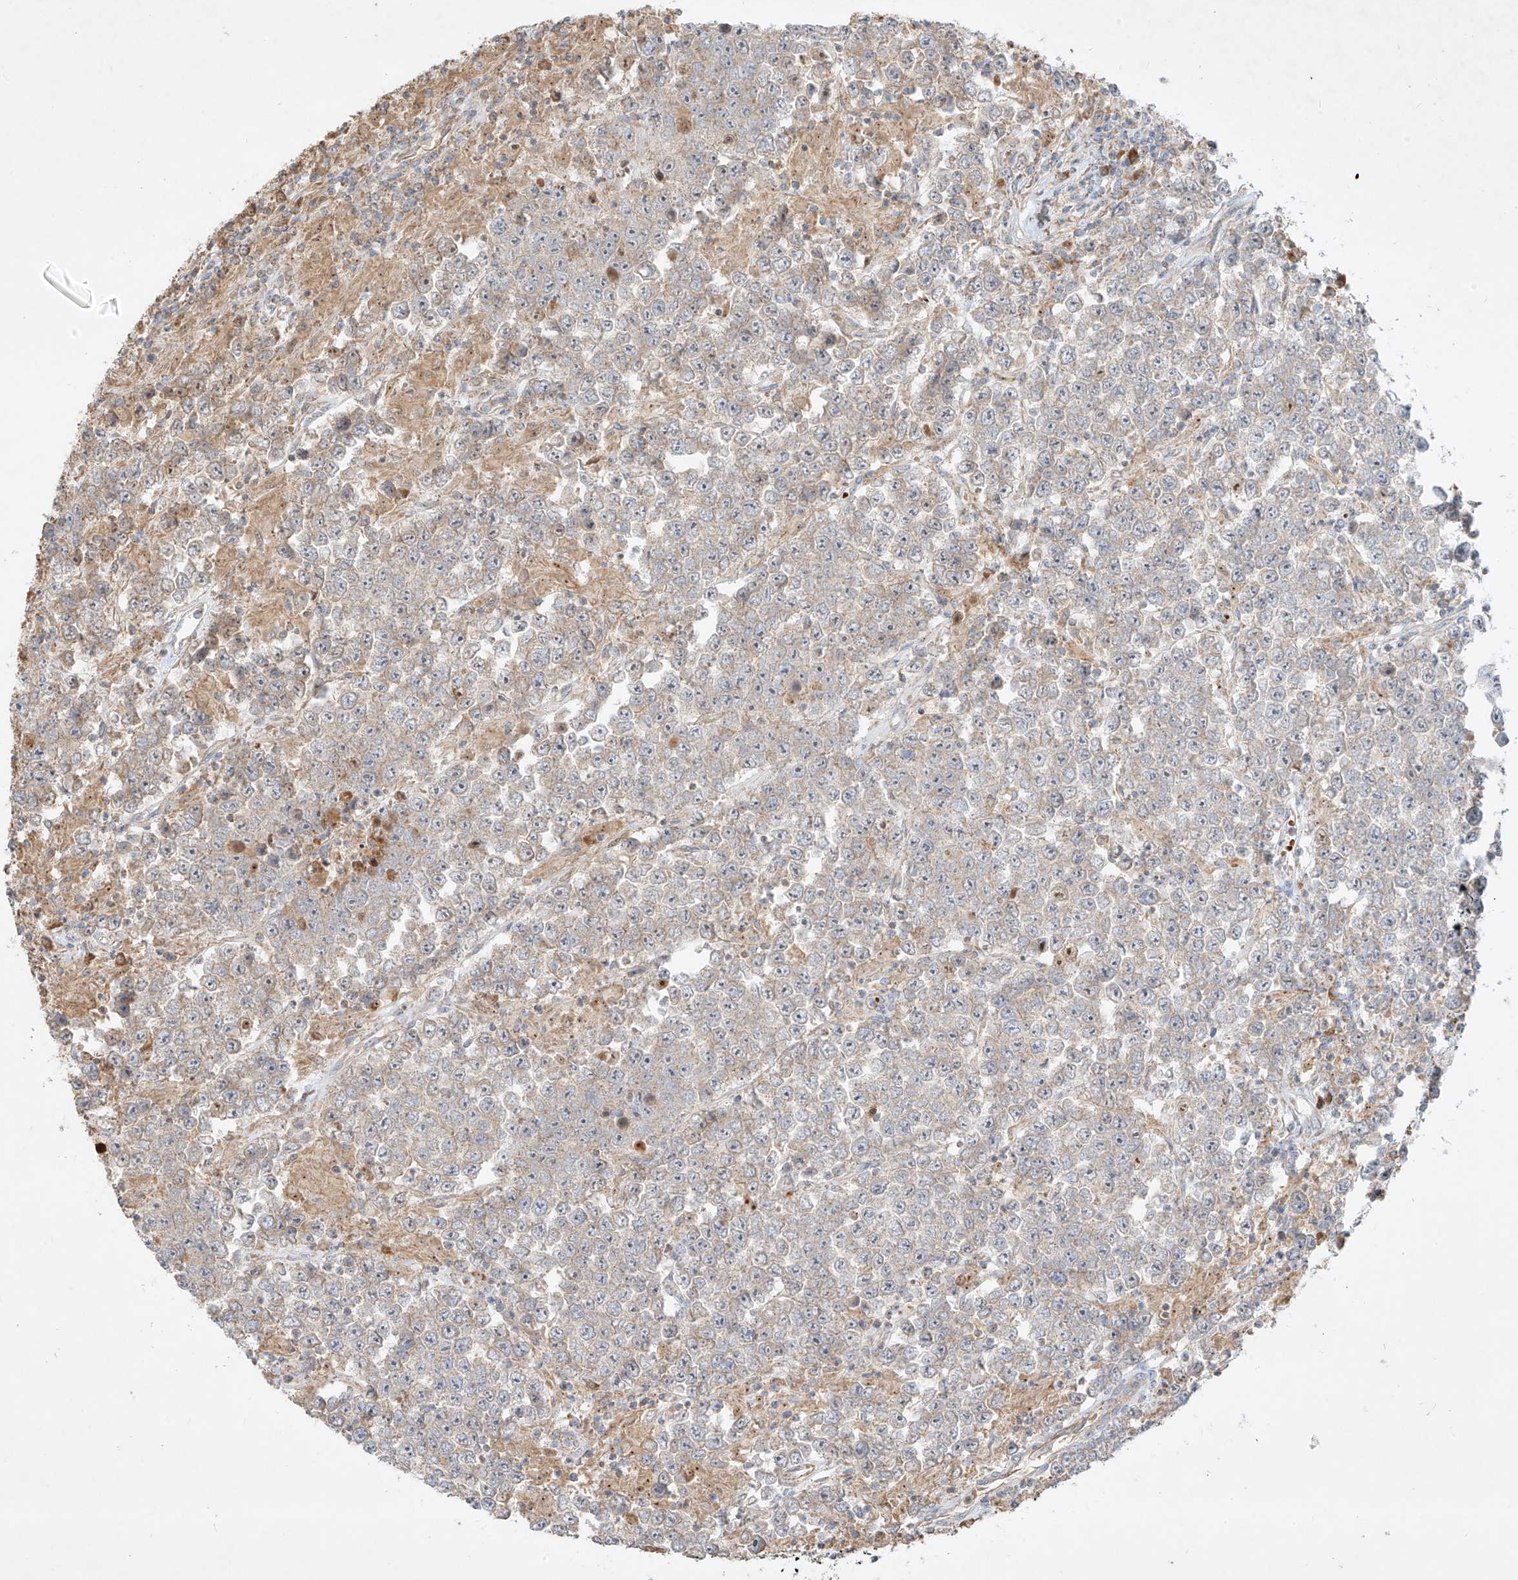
{"staining": {"intensity": "negative", "quantity": "none", "location": "none"}, "tissue": "testis cancer", "cell_type": "Tumor cells", "image_type": "cancer", "snomed": [{"axis": "morphology", "description": "Normal tissue, NOS"}, {"axis": "morphology", "description": "Urothelial carcinoma, High grade"}, {"axis": "morphology", "description": "Seminoma, NOS"}, {"axis": "morphology", "description": "Carcinoma, Embryonal, NOS"}, {"axis": "topography", "description": "Urinary bladder"}, {"axis": "topography", "description": "Testis"}], "caption": "Tumor cells are negative for protein expression in human high-grade urothelial carcinoma (testis).", "gene": "KPNA7", "patient": {"sex": "male", "age": 41}}